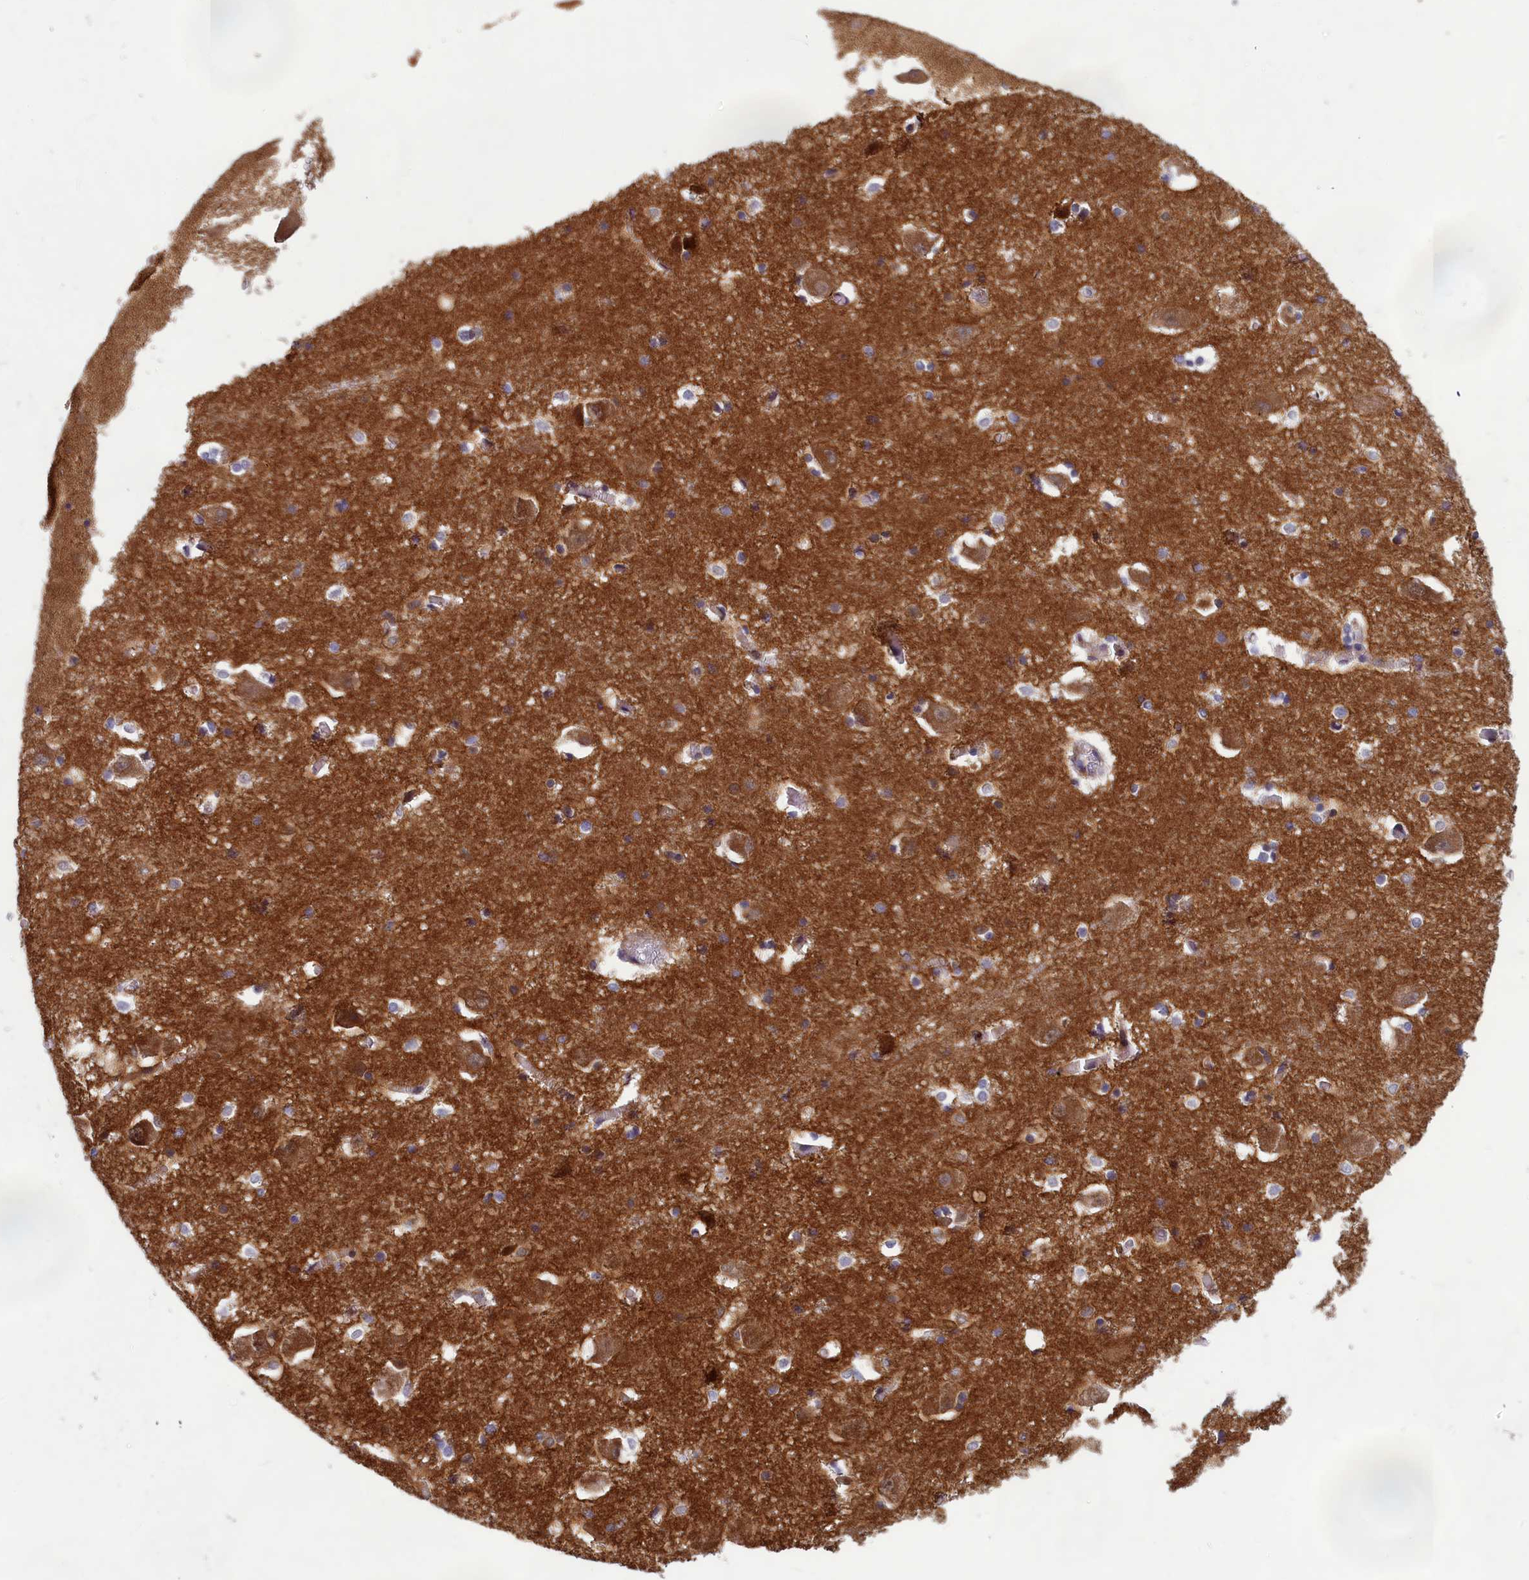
{"staining": {"intensity": "negative", "quantity": "none", "location": "none"}, "tissue": "caudate", "cell_type": "Glial cells", "image_type": "normal", "snomed": [{"axis": "morphology", "description": "Normal tissue, NOS"}, {"axis": "topography", "description": "Lateral ventricle wall"}], "caption": "A histopathology image of human caudate is negative for staining in glial cells. (DAB (3,3'-diaminobenzidine) immunohistochemistry (IHC) with hematoxylin counter stain).", "gene": "HECA", "patient": {"sex": "male", "age": 37}}